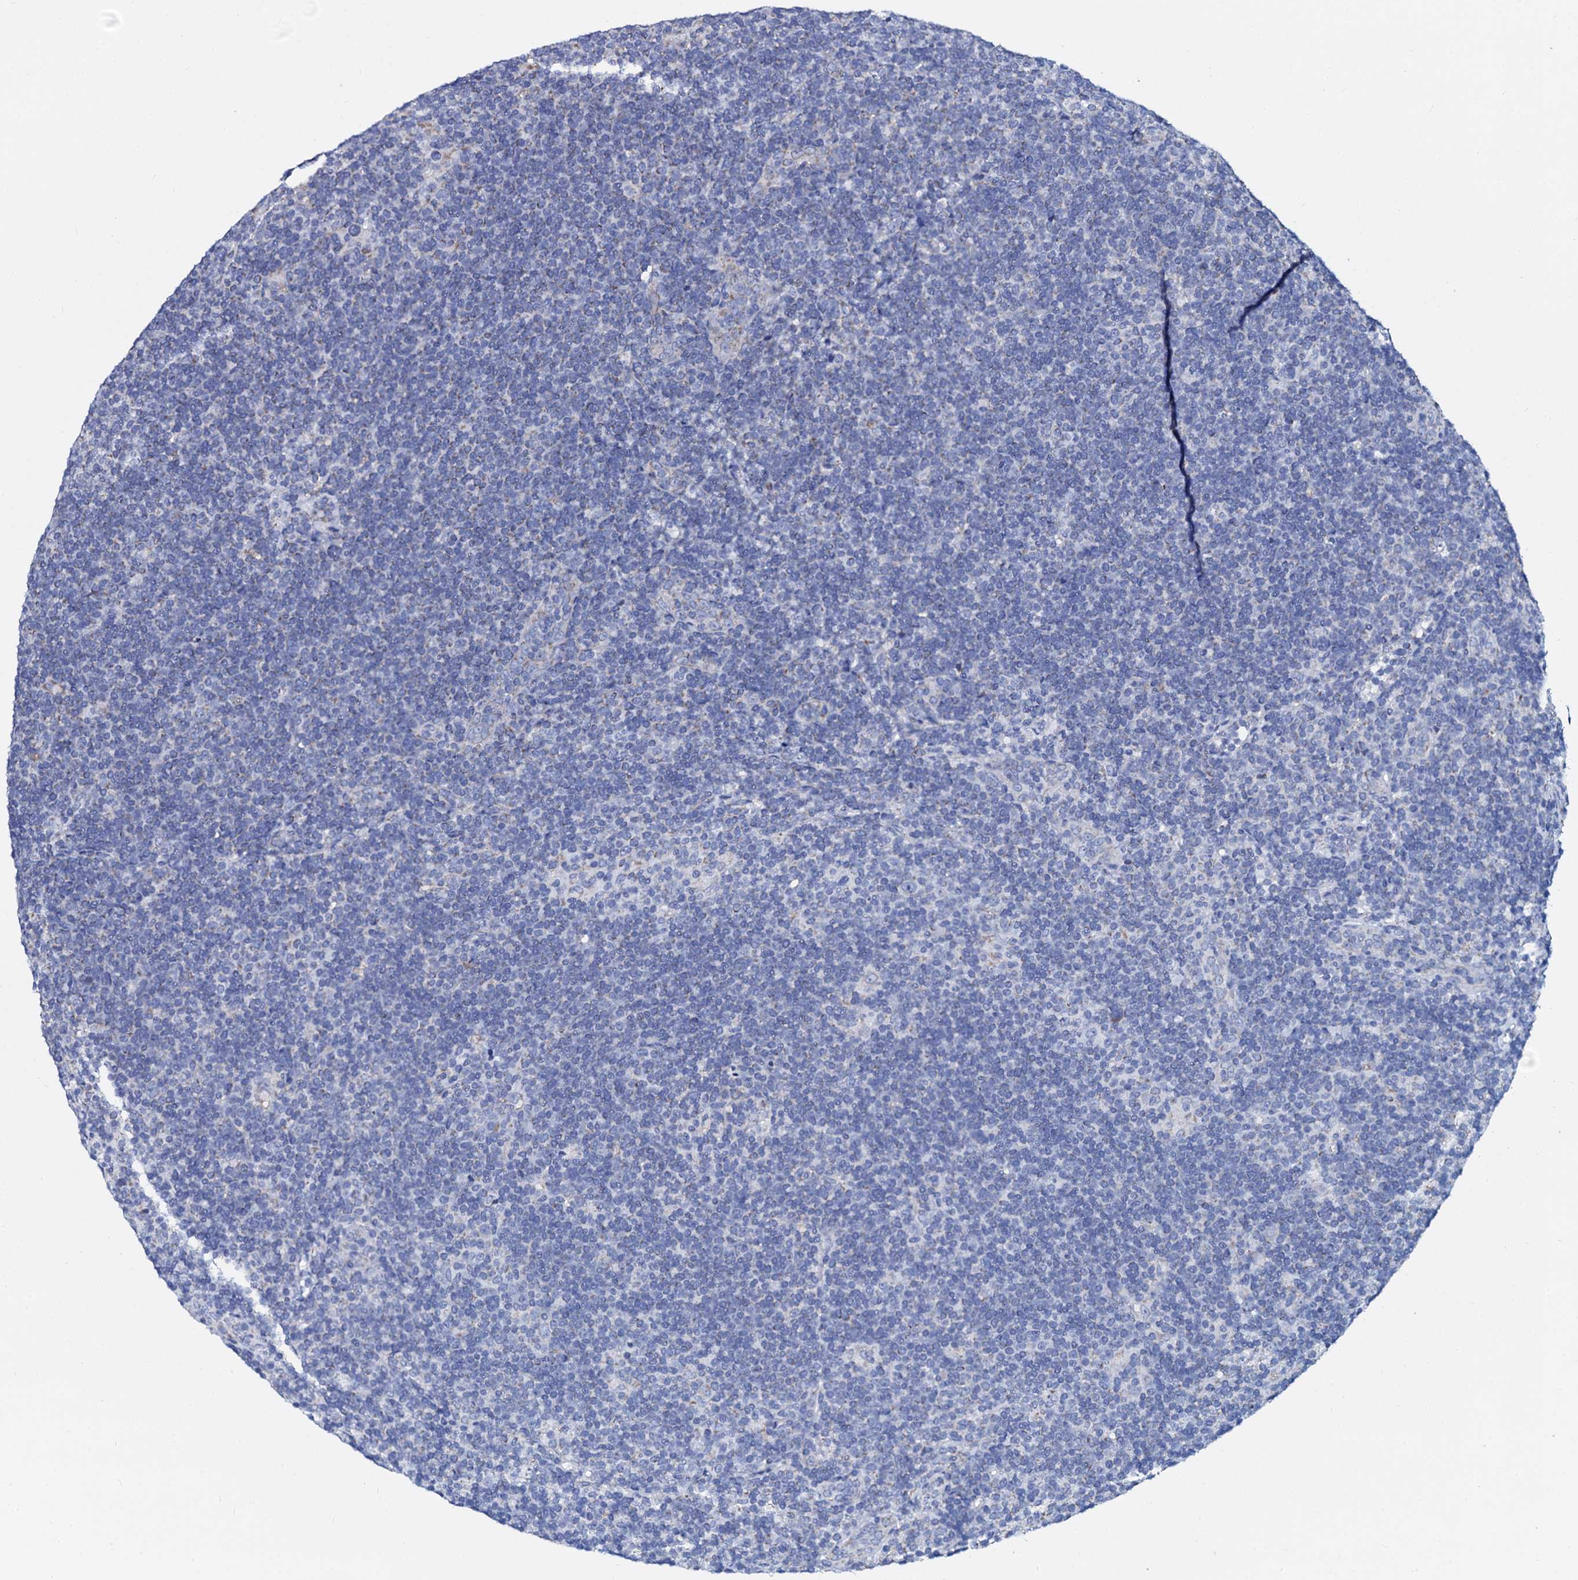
{"staining": {"intensity": "negative", "quantity": "none", "location": "none"}, "tissue": "lymphoma", "cell_type": "Tumor cells", "image_type": "cancer", "snomed": [{"axis": "morphology", "description": "Hodgkin's disease, NOS"}, {"axis": "topography", "description": "Lymph node"}], "caption": "Tumor cells are negative for brown protein staining in Hodgkin's disease.", "gene": "SLC37A4", "patient": {"sex": "female", "age": 57}}